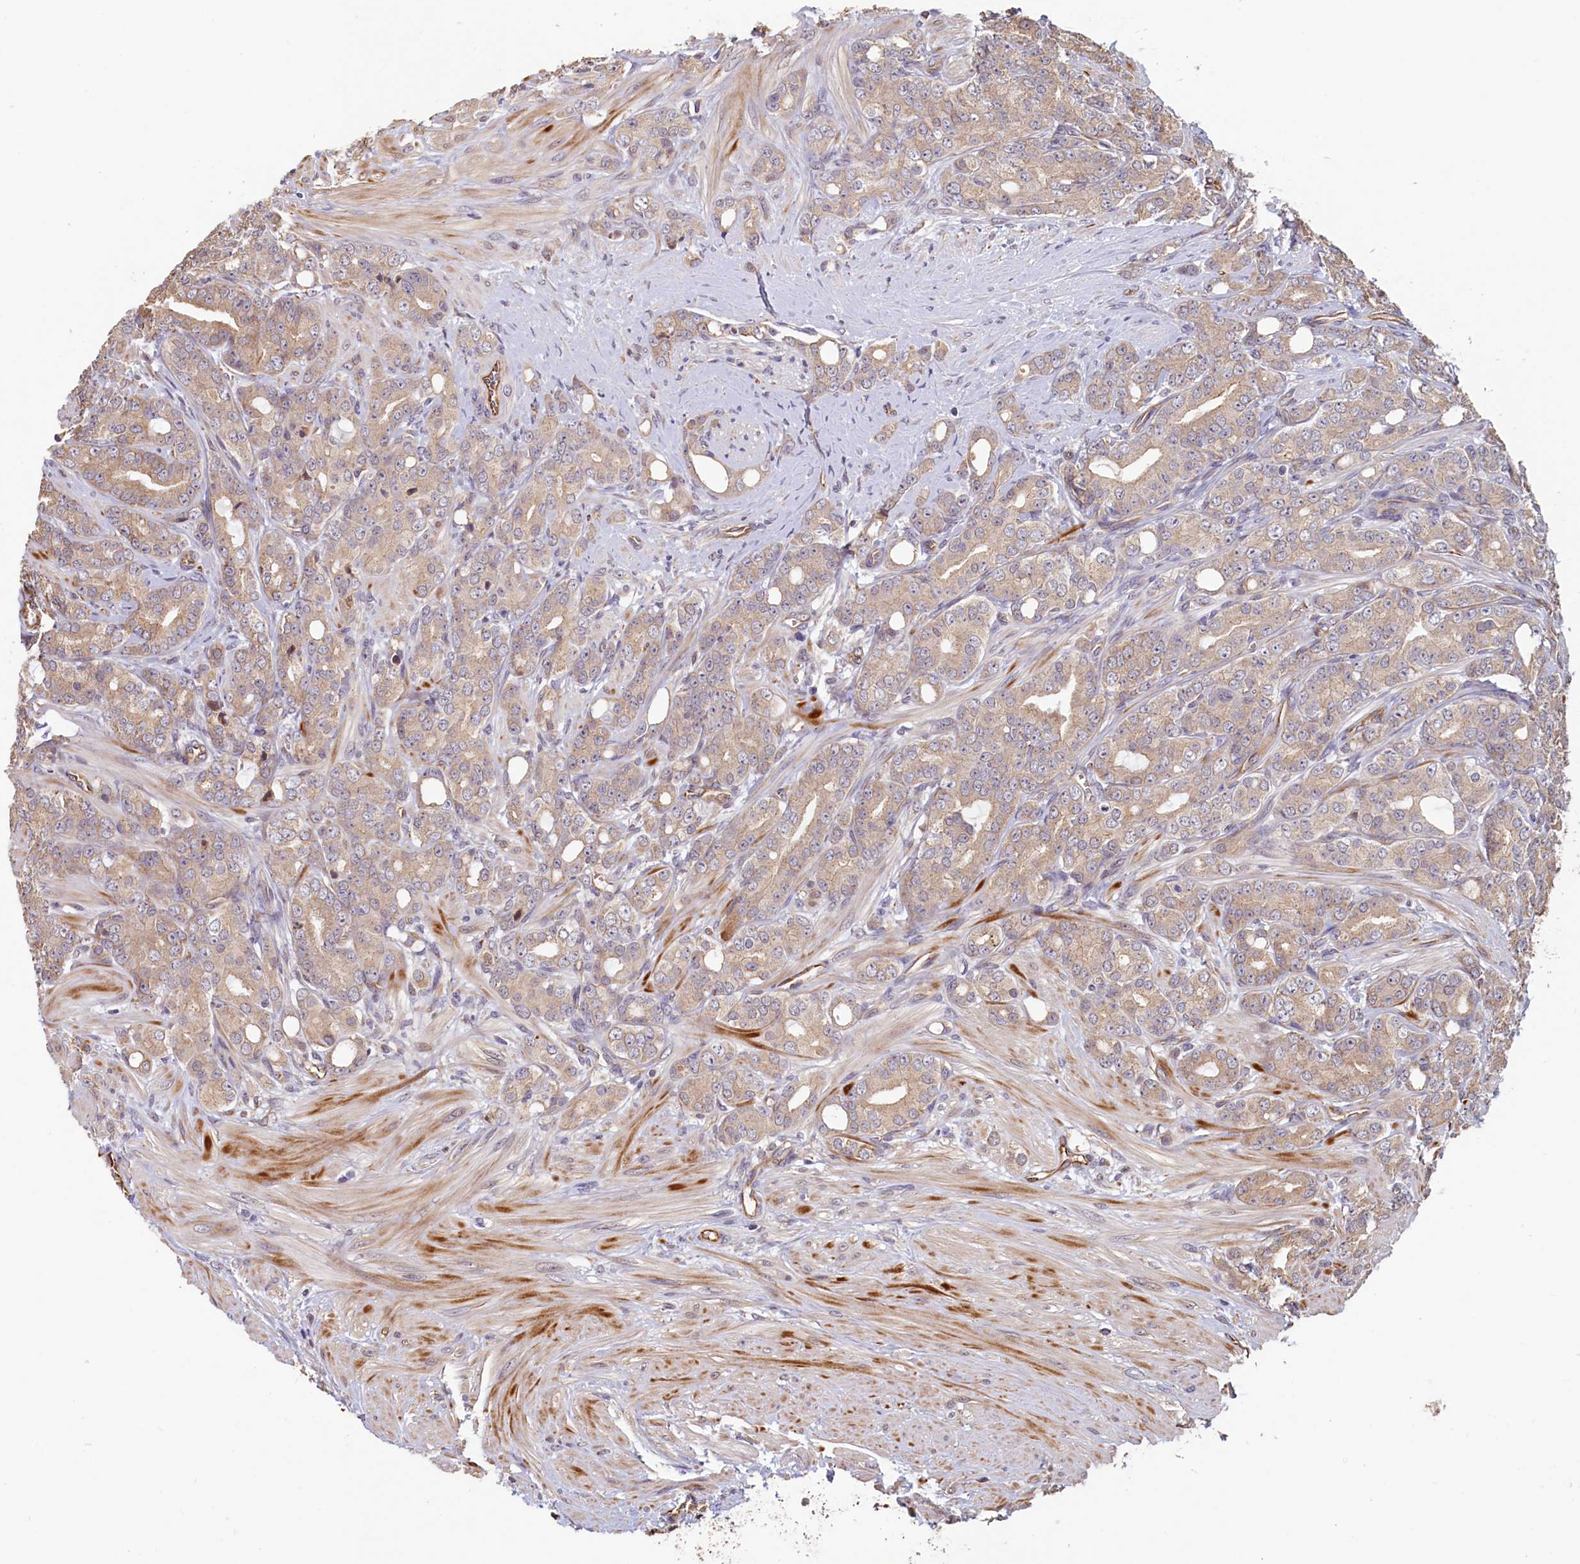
{"staining": {"intensity": "moderate", "quantity": ">75%", "location": "cytoplasmic/membranous"}, "tissue": "prostate cancer", "cell_type": "Tumor cells", "image_type": "cancer", "snomed": [{"axis": "morphology", "description": "Adenocarcinoma, High grade"}, {"axis": "topography", "description": "Prostate"}], "caption": "A brown stain labels moderate cytoplasmic/membranous positivity of a protein in human adenocarcinoma (high-grade) (prostate) tumor cells.", "gene": "ACSBG1", "patient": {"sex": "male", "age": 62}}